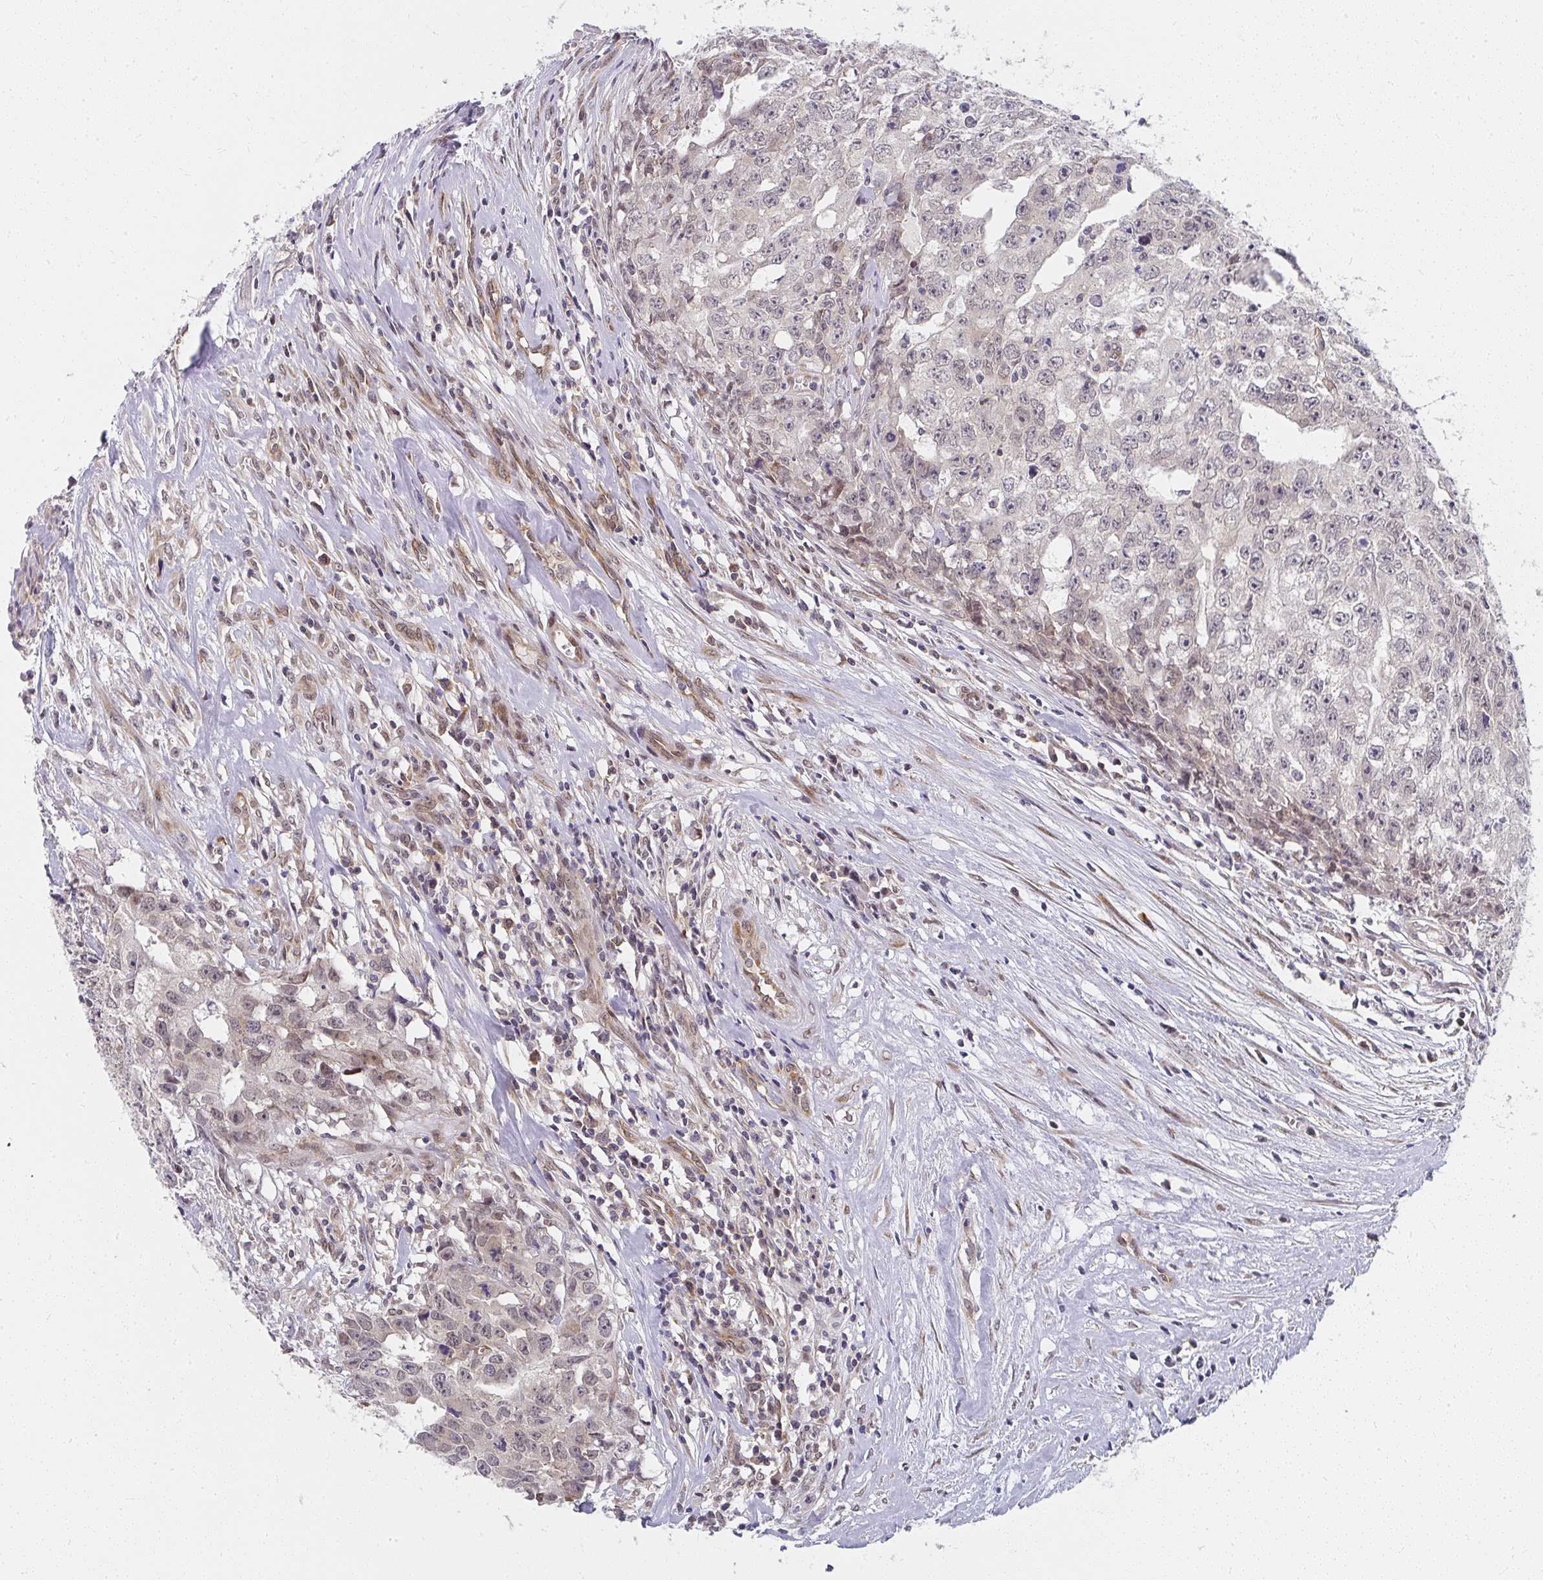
{"staining": {"intensity": "weak", "quantity": "<25%", "location": "nuclear"}, "tissue": "testis cancer", "cell_type": "Tumor cells", "image_type": "cancer", "snomed": [{"axis": "morphology", "description": "Carcinoma, Embryonal, NOS"}, {"axis": "morphology", "description": "Teratoma, malignant, NOS"}, {"axis": "topography", "description": "Testis"}], "caption": "Tumor cells are negative for protein expression in human testis cancer.", "gene": "SYNCRIP", "patient": {"sex": "male", "age": 24}}